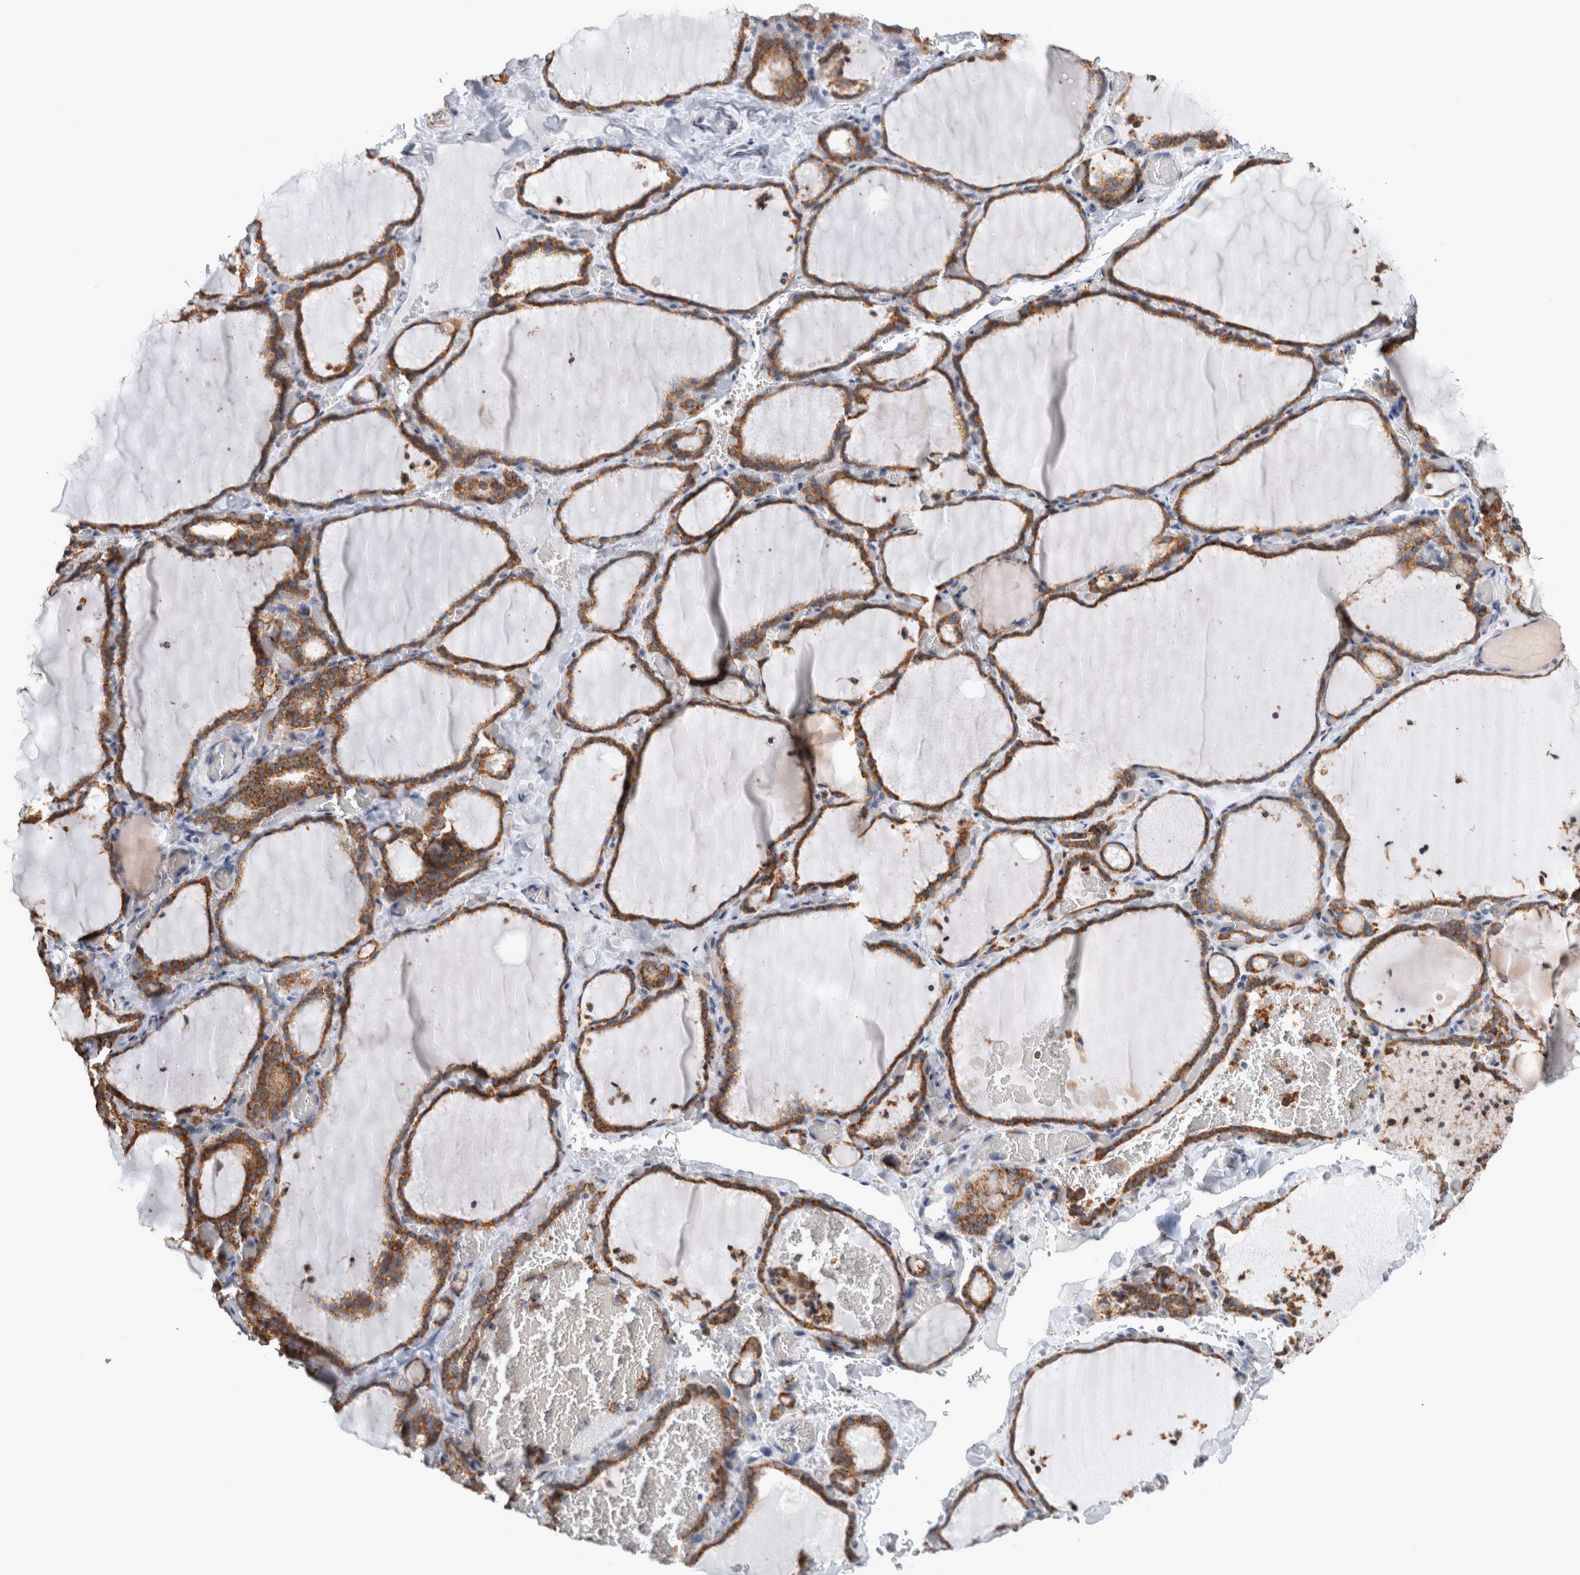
{"staining": {"intensity": "moderate", "quantity": ">75%", "location": "cytoplasmic/membranous"}, "tissue": "thyroid gland", "cell_type": "Glandular cells", "image_type": "normal", "snomed": [{"axis": "morphology", "description": "Normal tissue, NOS"}, {"axis": "topography", "description": "Thyroid gland"}], "caption": "This micrograph demonstrates unremarkable thyroid gland stained with immunohistochemistry to label a protein in brown. The cytoplasmic/membranous of glandular cells show moderate positivity for the protein. Nuclei are counter-stained blue.", "gene": "FHIP2B", "patient": {"sex": "female", "age": 22}}